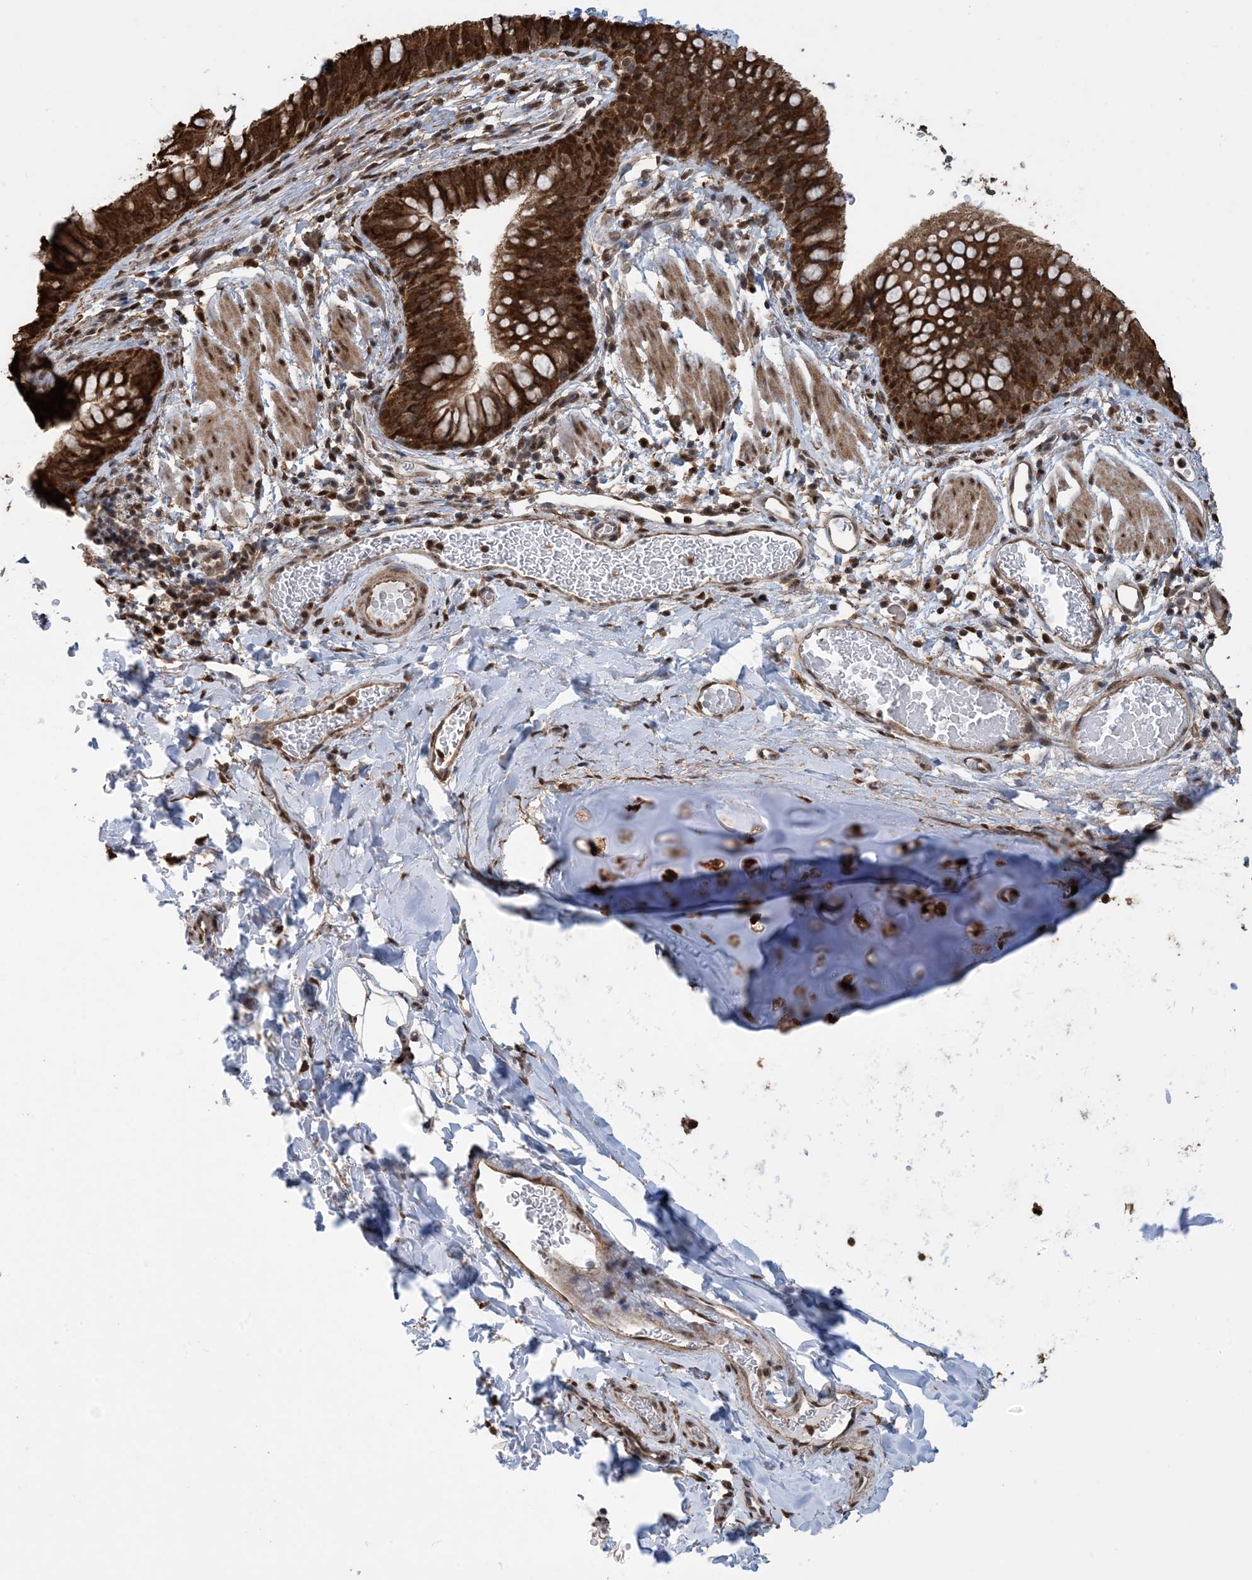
{"staining": {"intensity": "strong", "quantity": ">75%", "location": "cytoplasmic/membranous,nuclear"}, "tissue": "bronchus", "cell_type": "Respiratory epithelial cells", "image_type": "normal", "snomed": [{"axis": "morphology", "description": "Normal tissue, NOS"}, {"axis": "topography", "description": "Cartilage tissue"}, {"axis": "topography", "description": "Bronchus"}], "caption": "Protein expression analysis of benign human bronchus reveals strong cytoplasmic/membranous,nuclear positivity in about >75% of respiratory epithelial cells. The staining is performed using DAB (3,3'-diaminobenzidine) brown chromogen to label protein expression. The nuclei are counter-stained blue using hematoxylin.", "gene": "HSPA1A", "patient": {"sex": "female", "age": 36}}